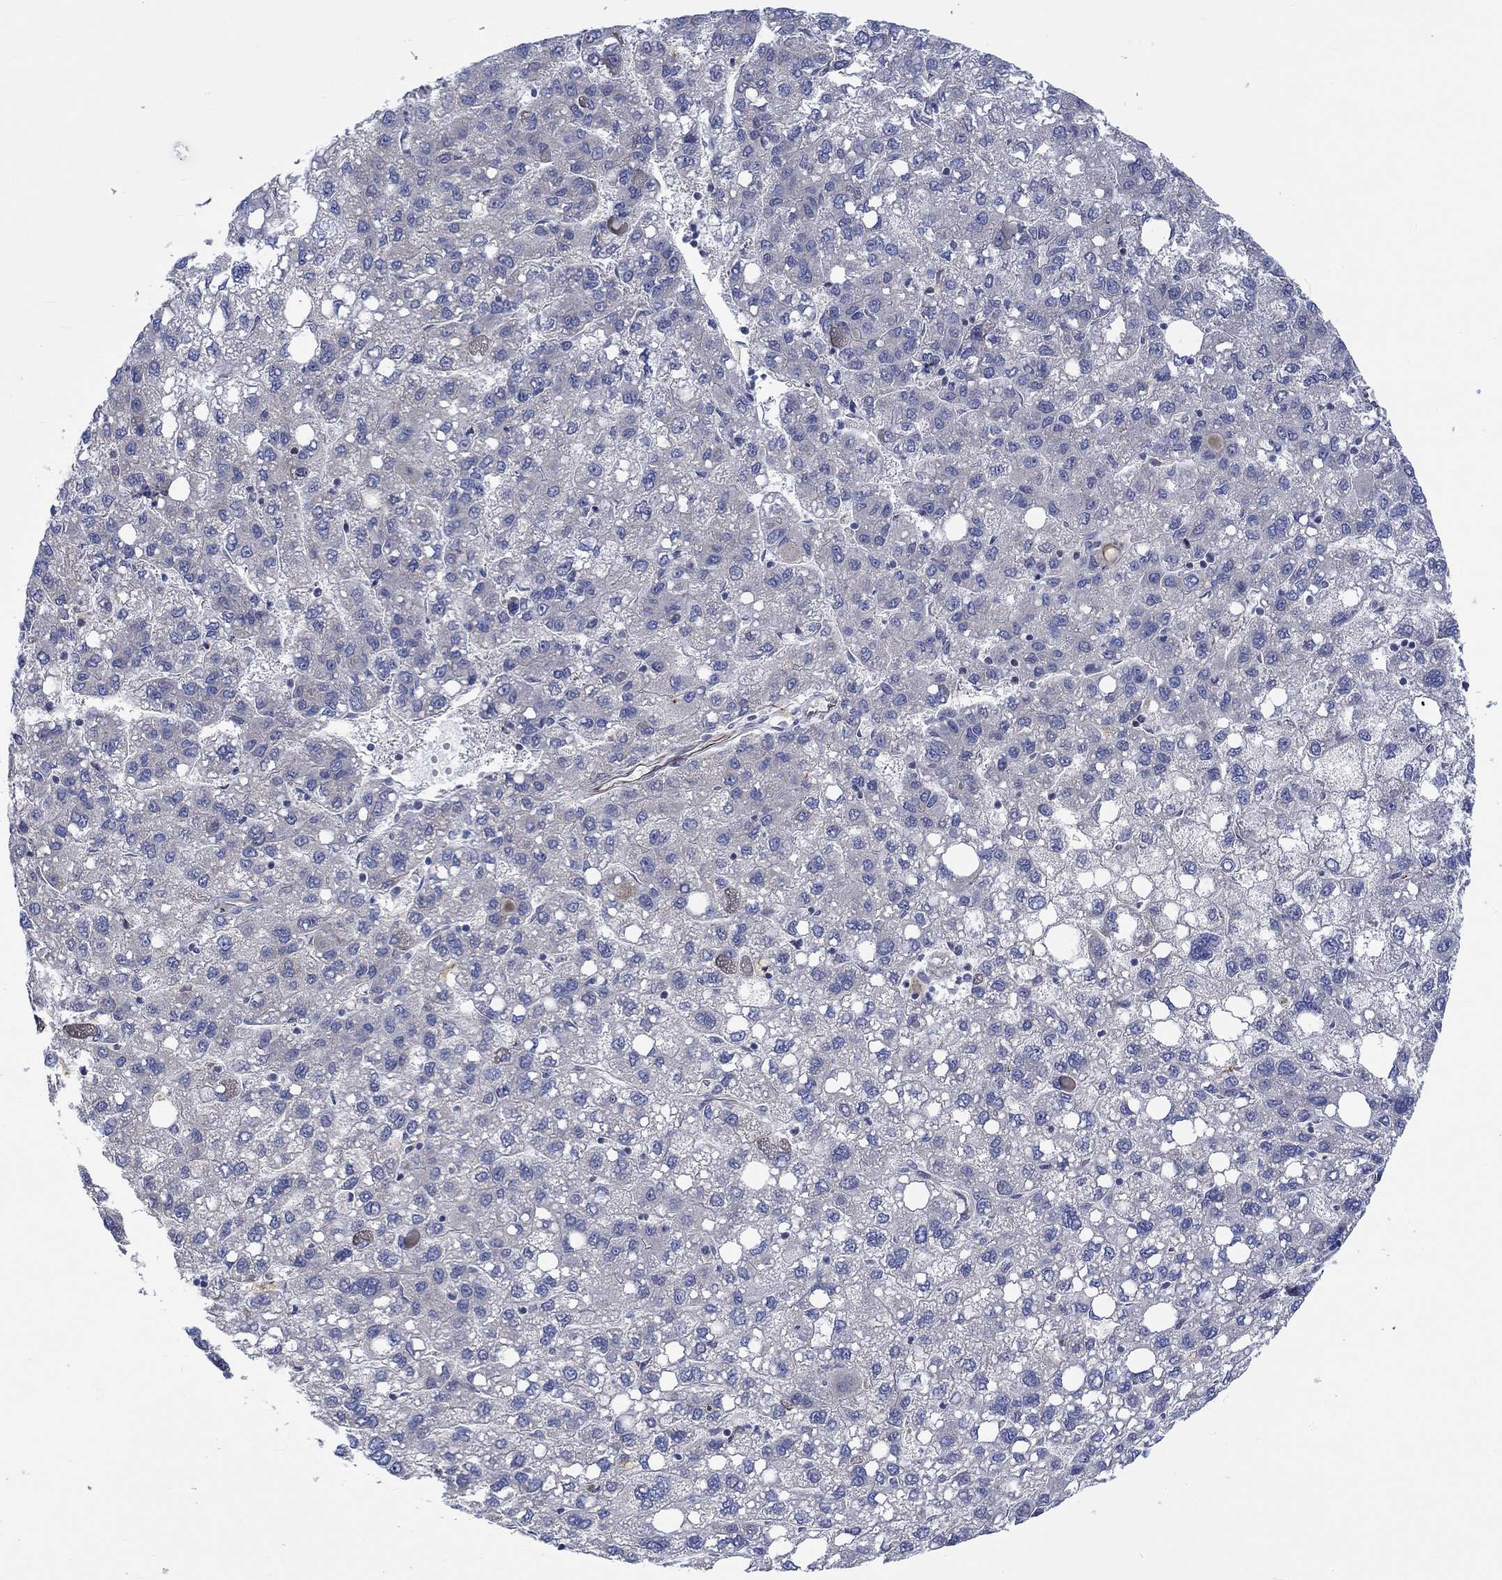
{"staining": {"intensity": "negative", "quantity": "none", "location": "none"}, "tissue": "liver cancer", "cell_type": "Tumor cells", "image_type": "cancer", "snomed": [{"axis": "morphology", "description": "Carcinoma, Hepatocellular, NOS"}, {"axis": "topography", "description": "Liver"}], "caption": "Tumor cells are negative for protein expression in human liver hepatocellular carcinoma.", "gene": "CAMK1D", "patient": {"sex": "female", "age": 82}}